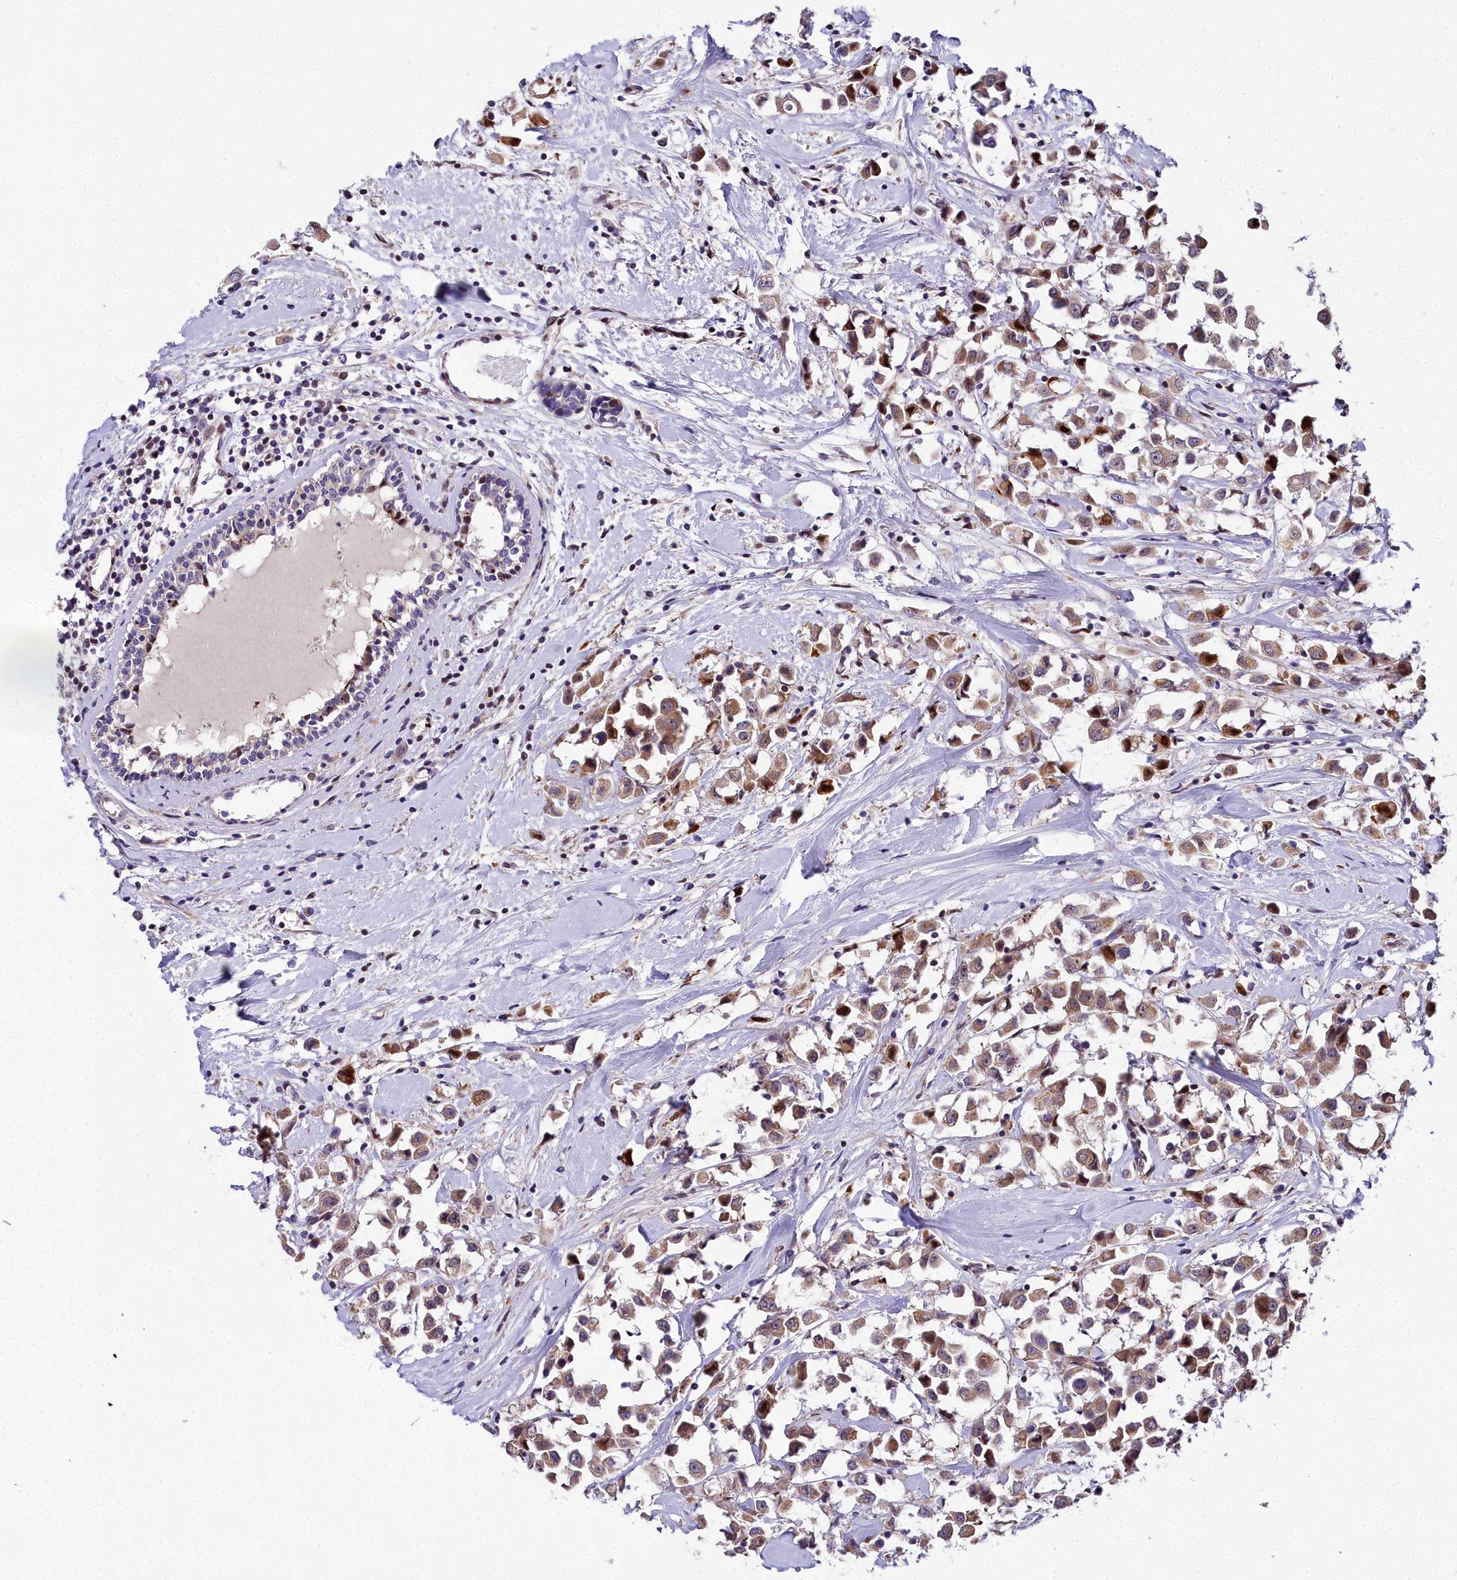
{"staining": {"intensity": "moderate", "quantity": ">75%", "location": "cytoplasmic/membranous"}, "tissue": "breast cancer", "cell_type": "Tumor cells", "image_type": "cancer", "snomed": [{"axis": "morphology", "description": "Duct carcinoma"}, {"axis": "topography", "description": "Breast"}], "caption": "IHC photomicrograph of neoplastic tissue: human breast cancer (infiltrating ductal carcinoma) stained using immunohistochemistry exhibits medium levels of moderate protein expression localized specifically in the cytoplasmic/membranous of tumor cells, appearing as a cytoplasmic/membranous brown color.", "gene": "AP1M1", "patient": {"sex": "female", "age": 61}}